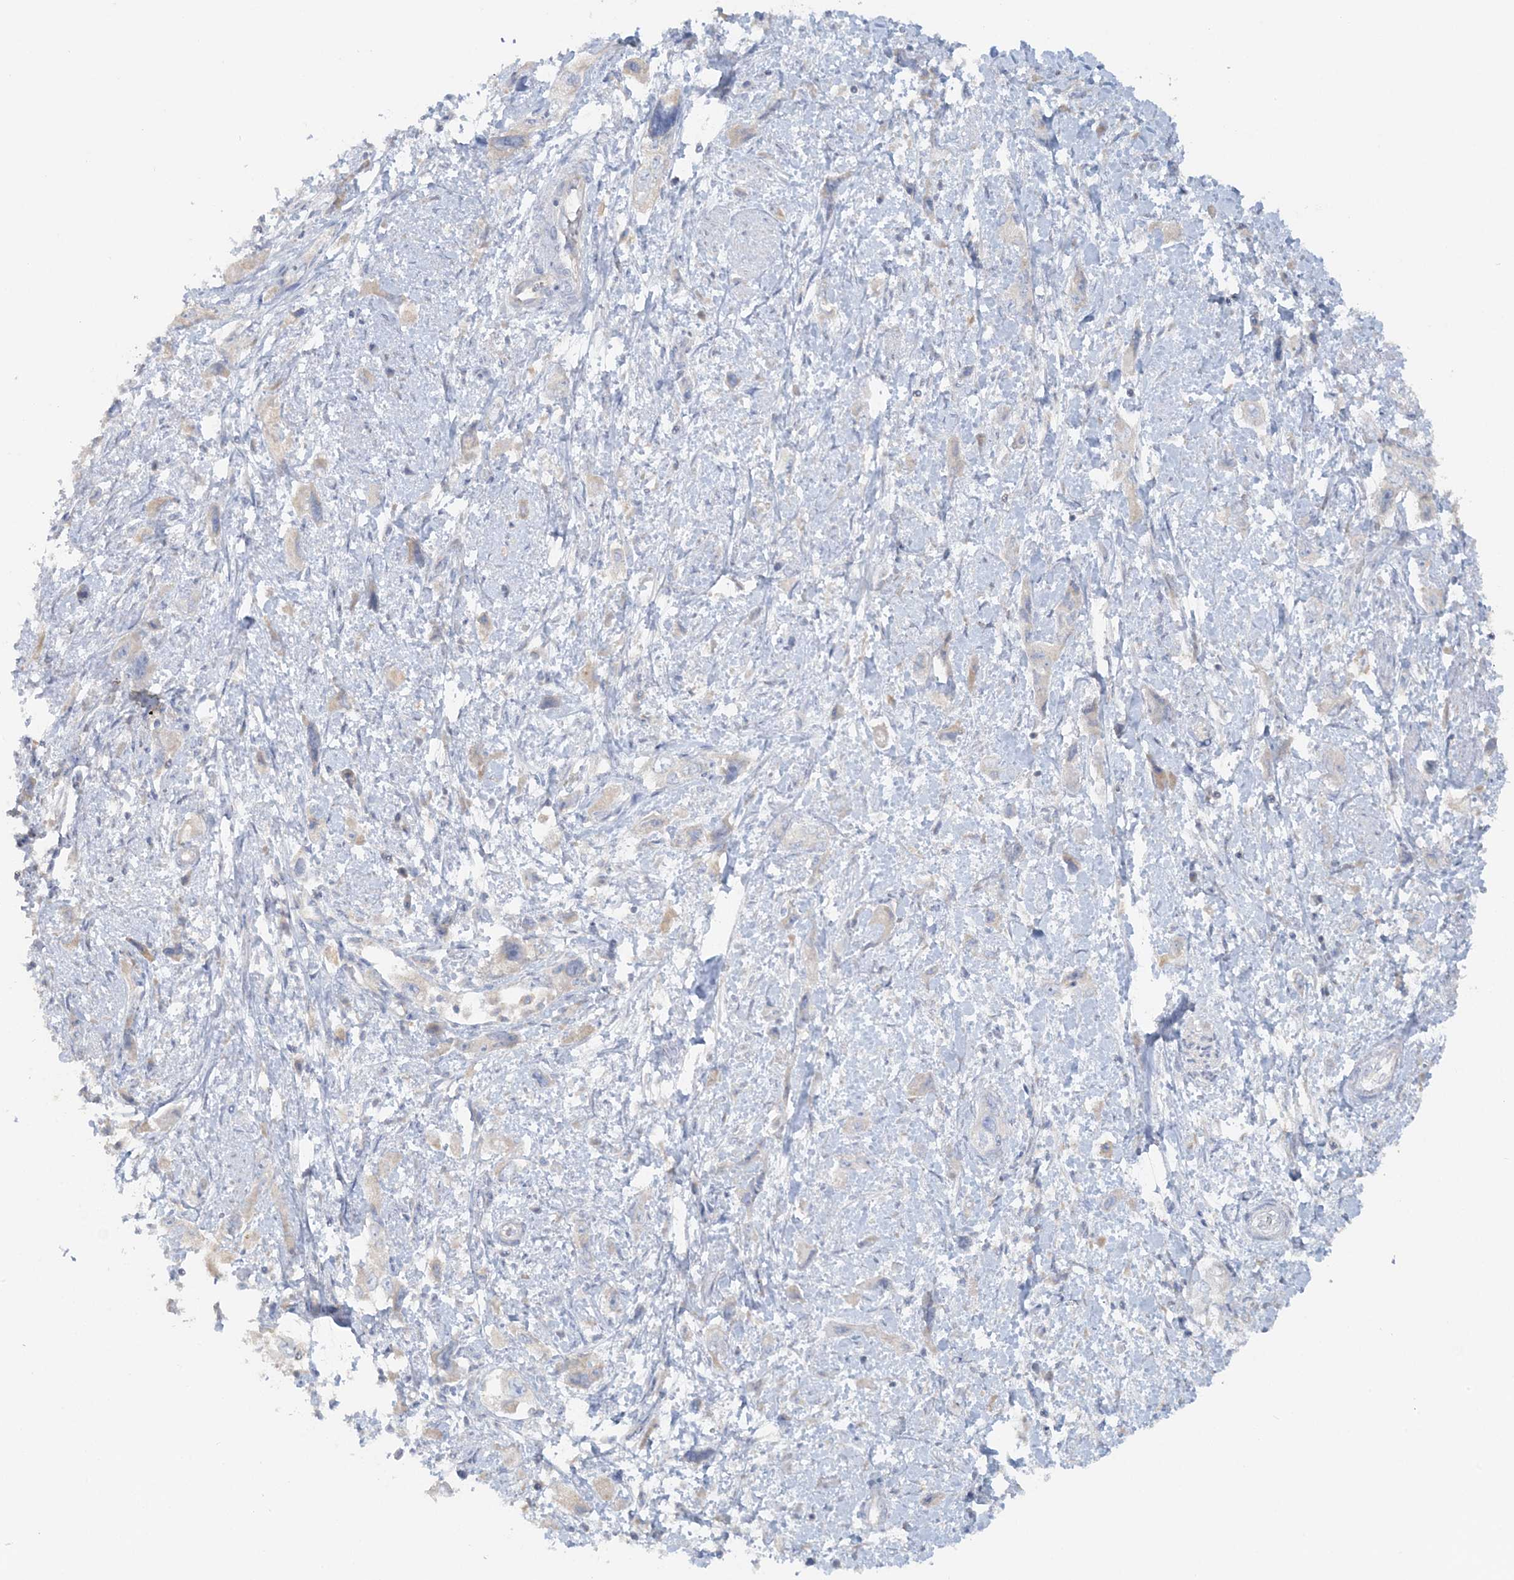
{"staining": {"intensity": "negative", "quantity": "none", "location": "none"}, "tissue": "pancreatic cancer", "cell_type": "Tumor cells", "image_type": "cancer", "snomed": [{"axis": "morphology", "description": "Adenocarcinoma, NOS"}, {"axis": "topography", "description": "Pancreas"}], "caption": "An image of human adenocarcinoma (pancreatic) is negative for staining in tumor cells.", "gene": "TBC1D5", "patient": {"sex": "female", "age": 73}}